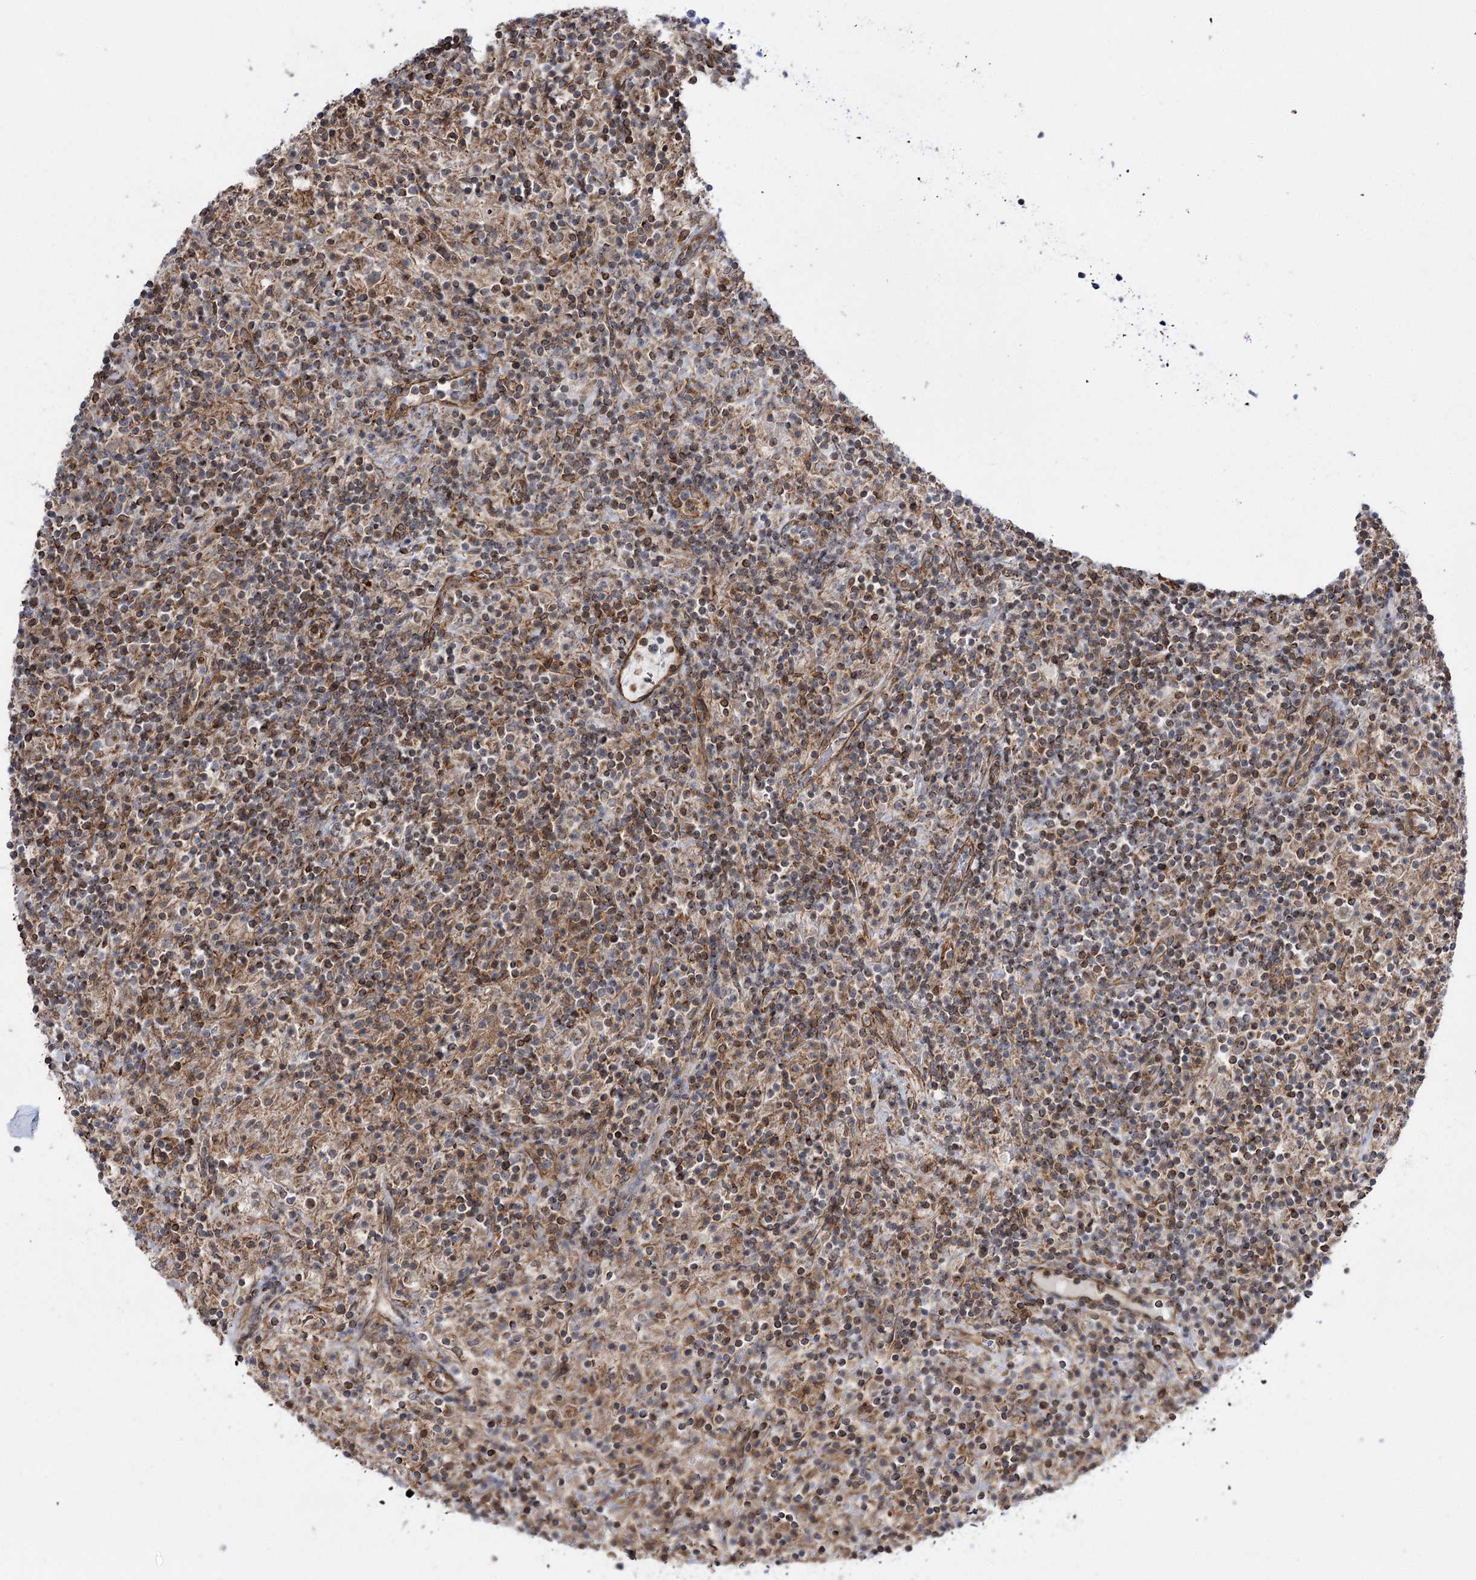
{"staining": {"intensity": "weak", "quantity": "25%-75%", "location": "cytoplasmic/membranous"}, "tissue": "lymphoma", "cell_type": "Tumor cells", "image_type": "cancer", "snomed": [{"axis": "morphology", "description": "Hodgkin's disease, NOS"}, {"axis": "topography", "description": "Lymph node"}], "caption": "This image exhibits IHC staining of lymphoma, with low weak cytoplasmic/membranous positivity in about 25%-75% of tumor cells.", "gene": "SH3BP5L", "patient": {"sex": "male", "age": 70}}